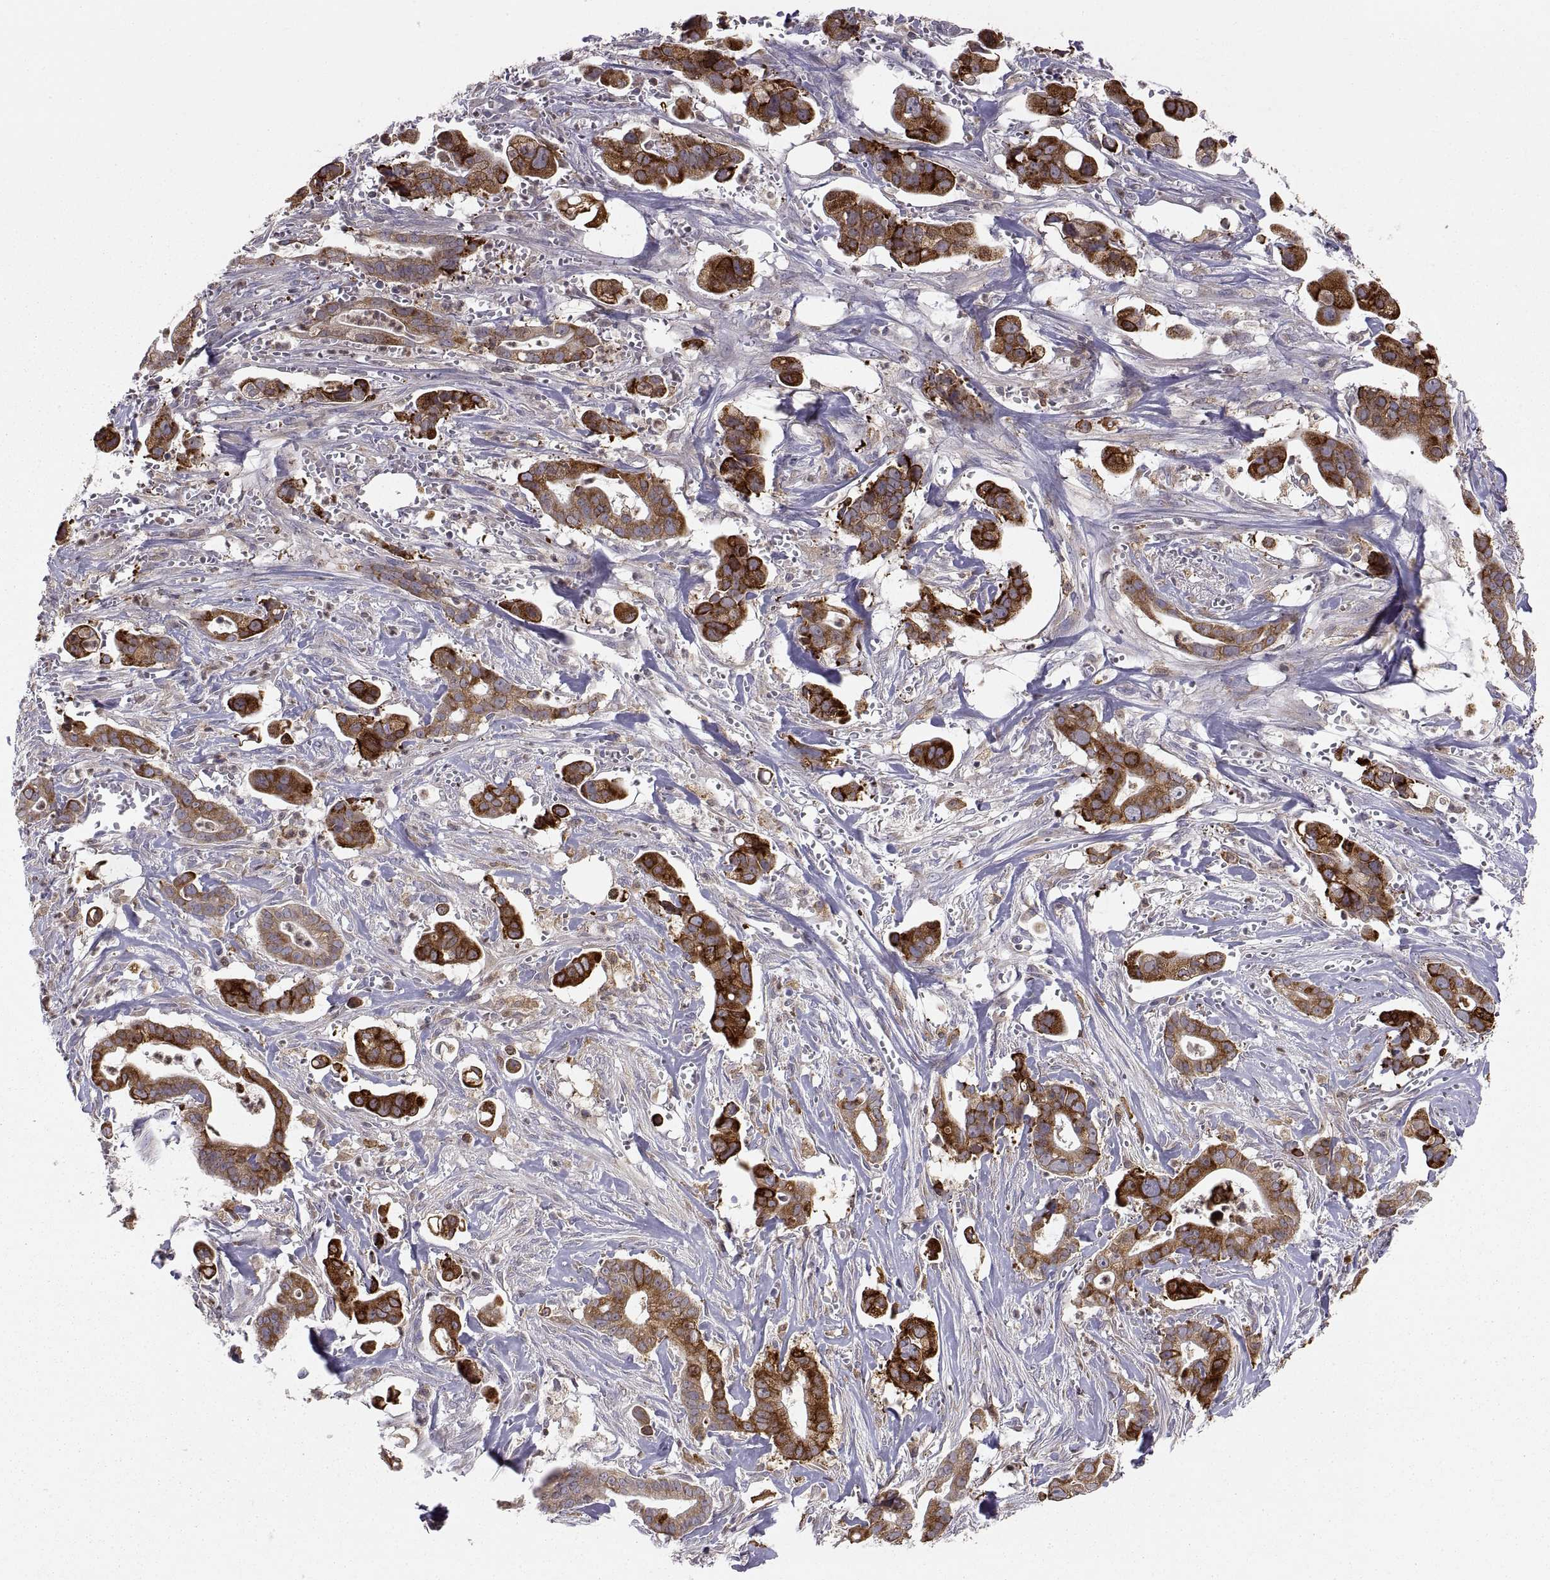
{"staining": {"intensity": "strong", "quantity": "25%-75%", "location": "cytoplasmic/membranous"}, "tissue": "pancreatic cancer", "cell_type": "Tumor cells", "image_type": "cancer", "snomed": [{"axis": "morphology", "description": "Adenocarcinoma, NOS"}, {"axis": "topography", "description": "Pancreas"}], "caption": "A high-resolution micrograph shows IHC staining of pancreatic cancer (adenocarcinoma), which reveals strong cytoplasmic/membranous staining in about 25%-75% of tumor cells. (Brightfield microscopy of DAB IHC at high magnification).", "gene": "ERO1A", "patient": {"sex": "male", "age": 61}}